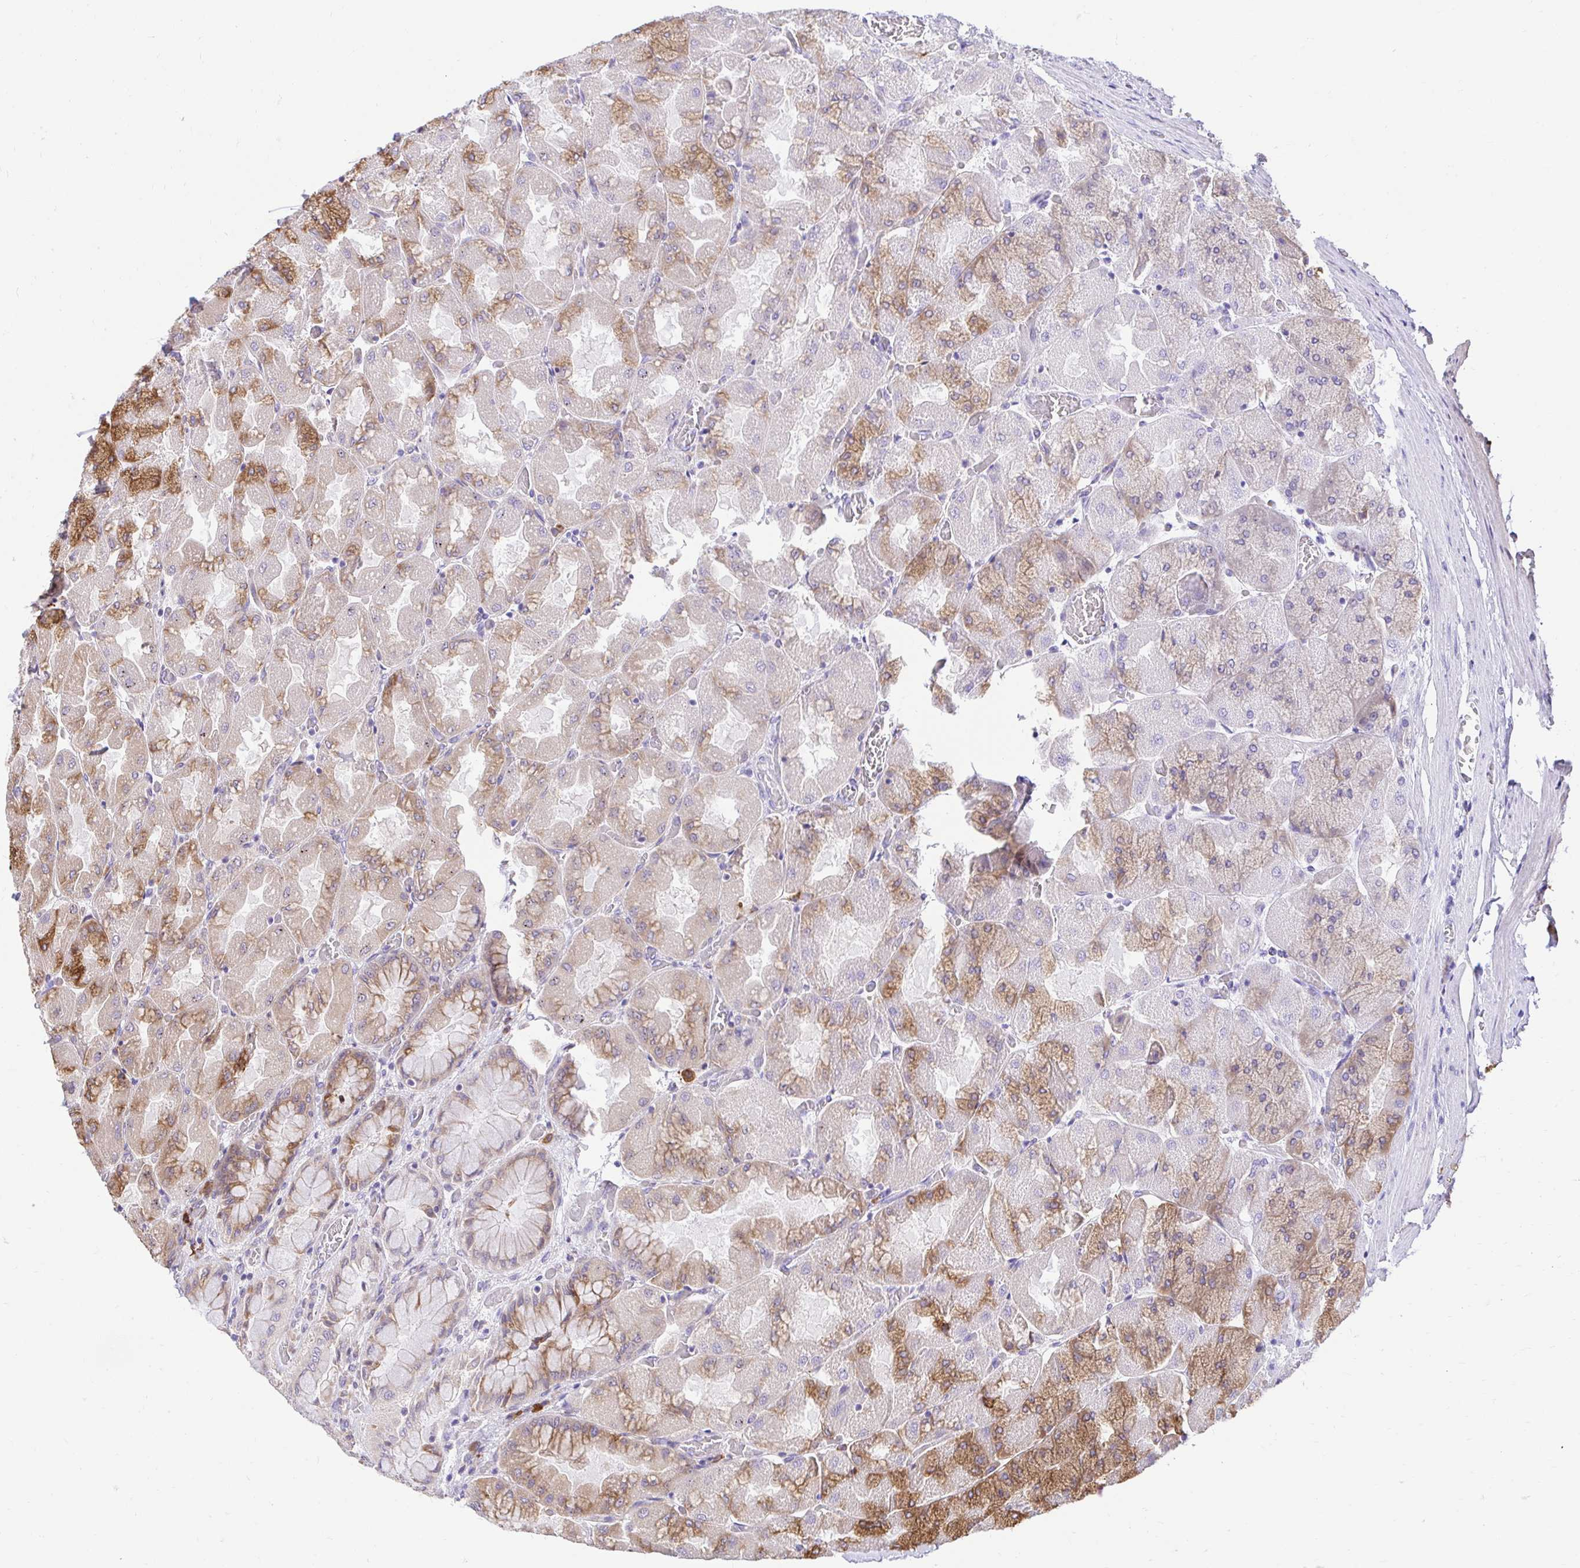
{"staining": {"intensity": "moderate", "quantity": "25%-75%", "location": "cytoplasmic/membranous"}, "tissue": "stomach", "cell_type": "Glandular cells", "image_type": "normal", "snomed": [{"axis": "morphology", "description": "Normal tissue, NOS"}, {"axis": "topography", "description": "Stomach"}], "caption": "IHC image of normal stomach: stomach stained using IHC shows medium levels of moderate protein expression localized specifically in the cytoplasmic/membranous of glandular cells, appearing as a cytoplasmic/membranous brown color.", "gene": "NAALAD2", "patient": {"sex": "female", "age": 61}}